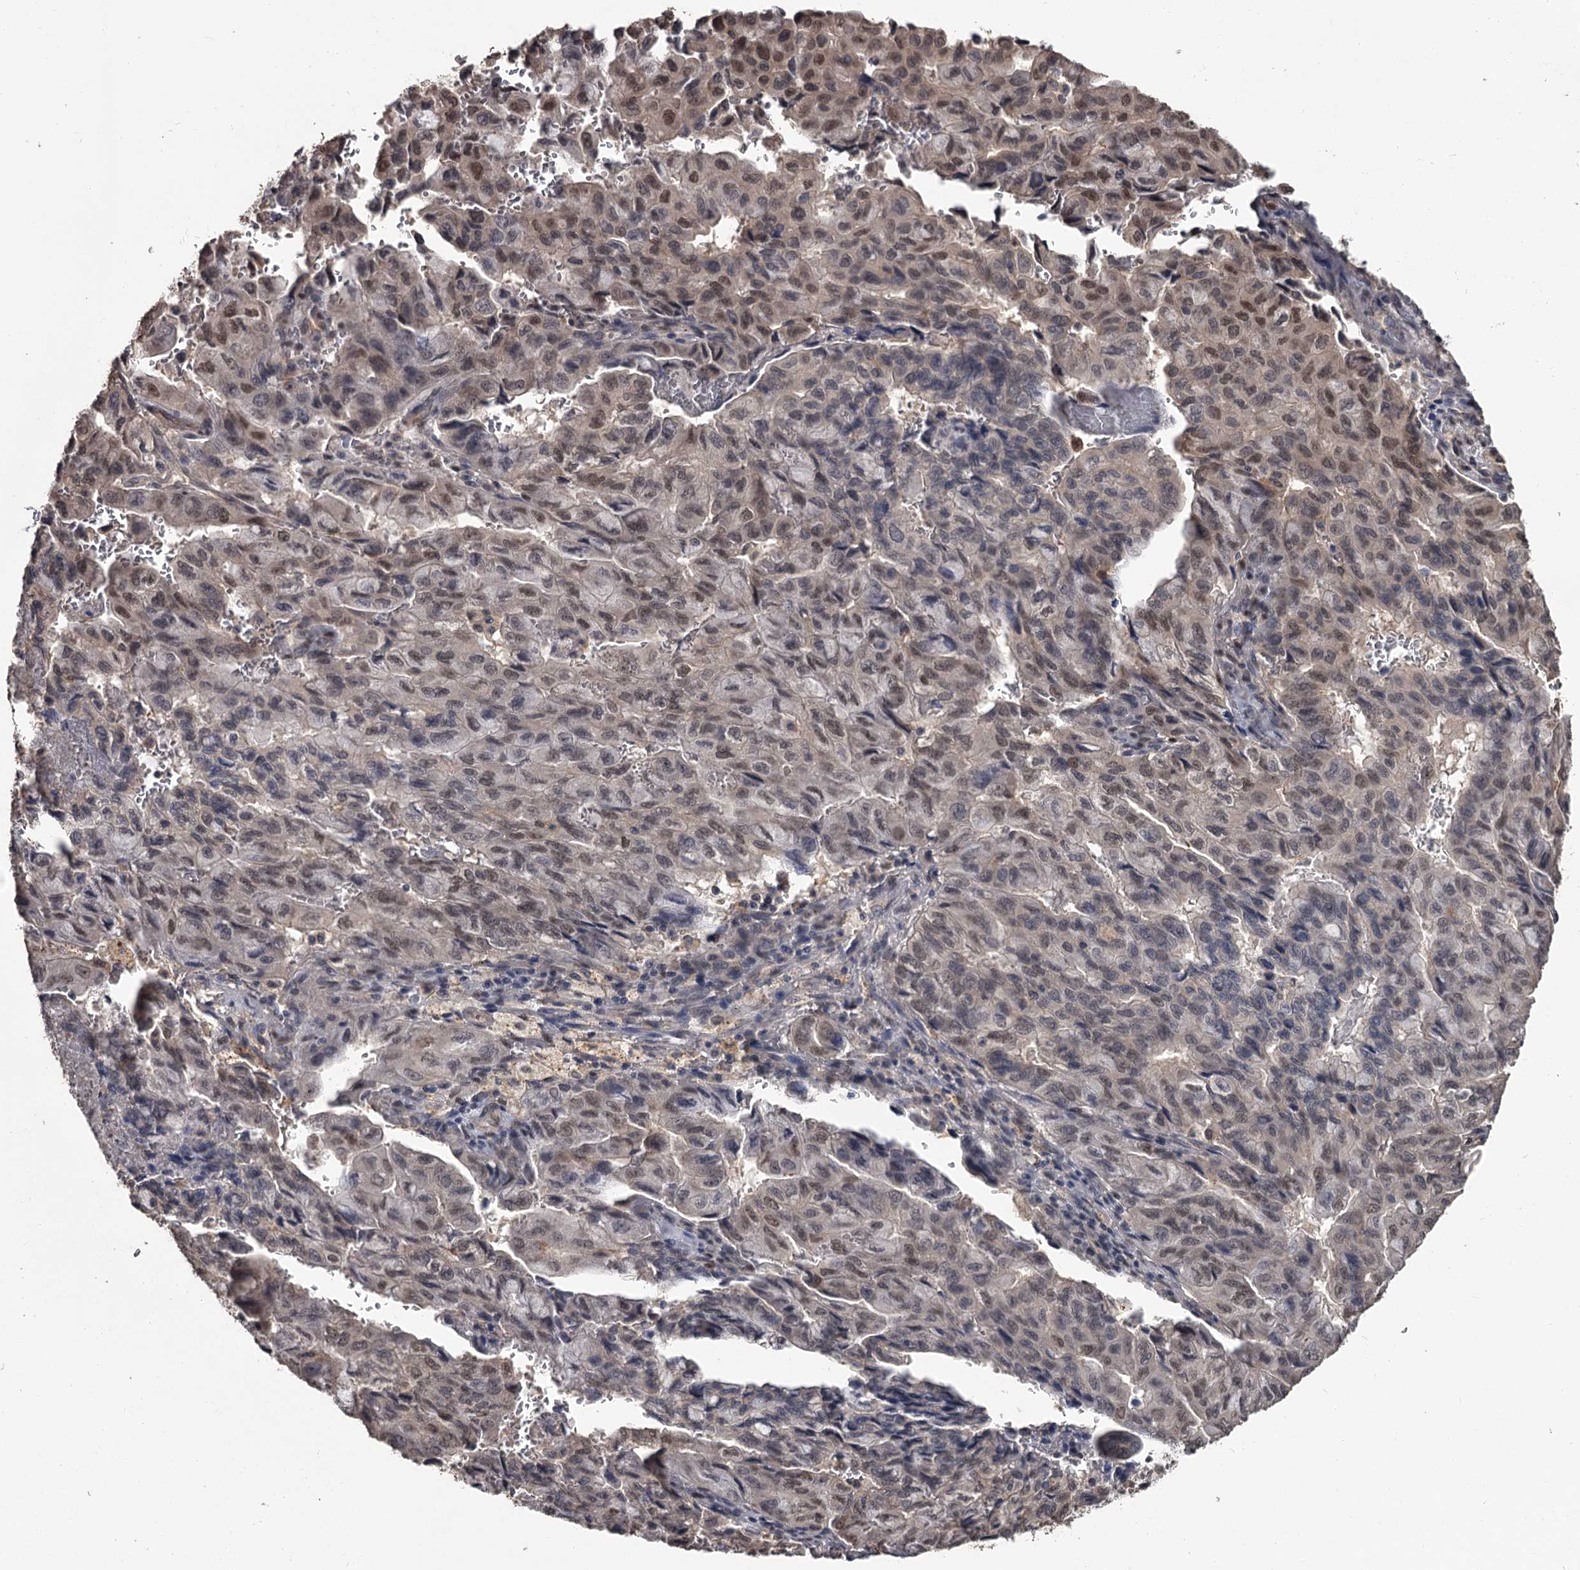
{"staining": {"intensity": "moderate", "quantity": "25%-75%", "location": "nuclear"}, "tissue": "pancreatic cancer", "cell_type": "Tumor cells", "image_type": "cancer", "snomed": [{"axis": "morphology", "description": "Adenocarcinoma, NOS"}, {"axis": "topography", "description": "Pancreas"}], "caption": "There is medium levels of moderate nuclear staining in tumor cells of pancreatic cancer (adenocarcinoma), as demonstrated by immunohistochemical staining (brown color).", "gene": "PRPF40B", "patient": {"sex": "male", "age": 59}}